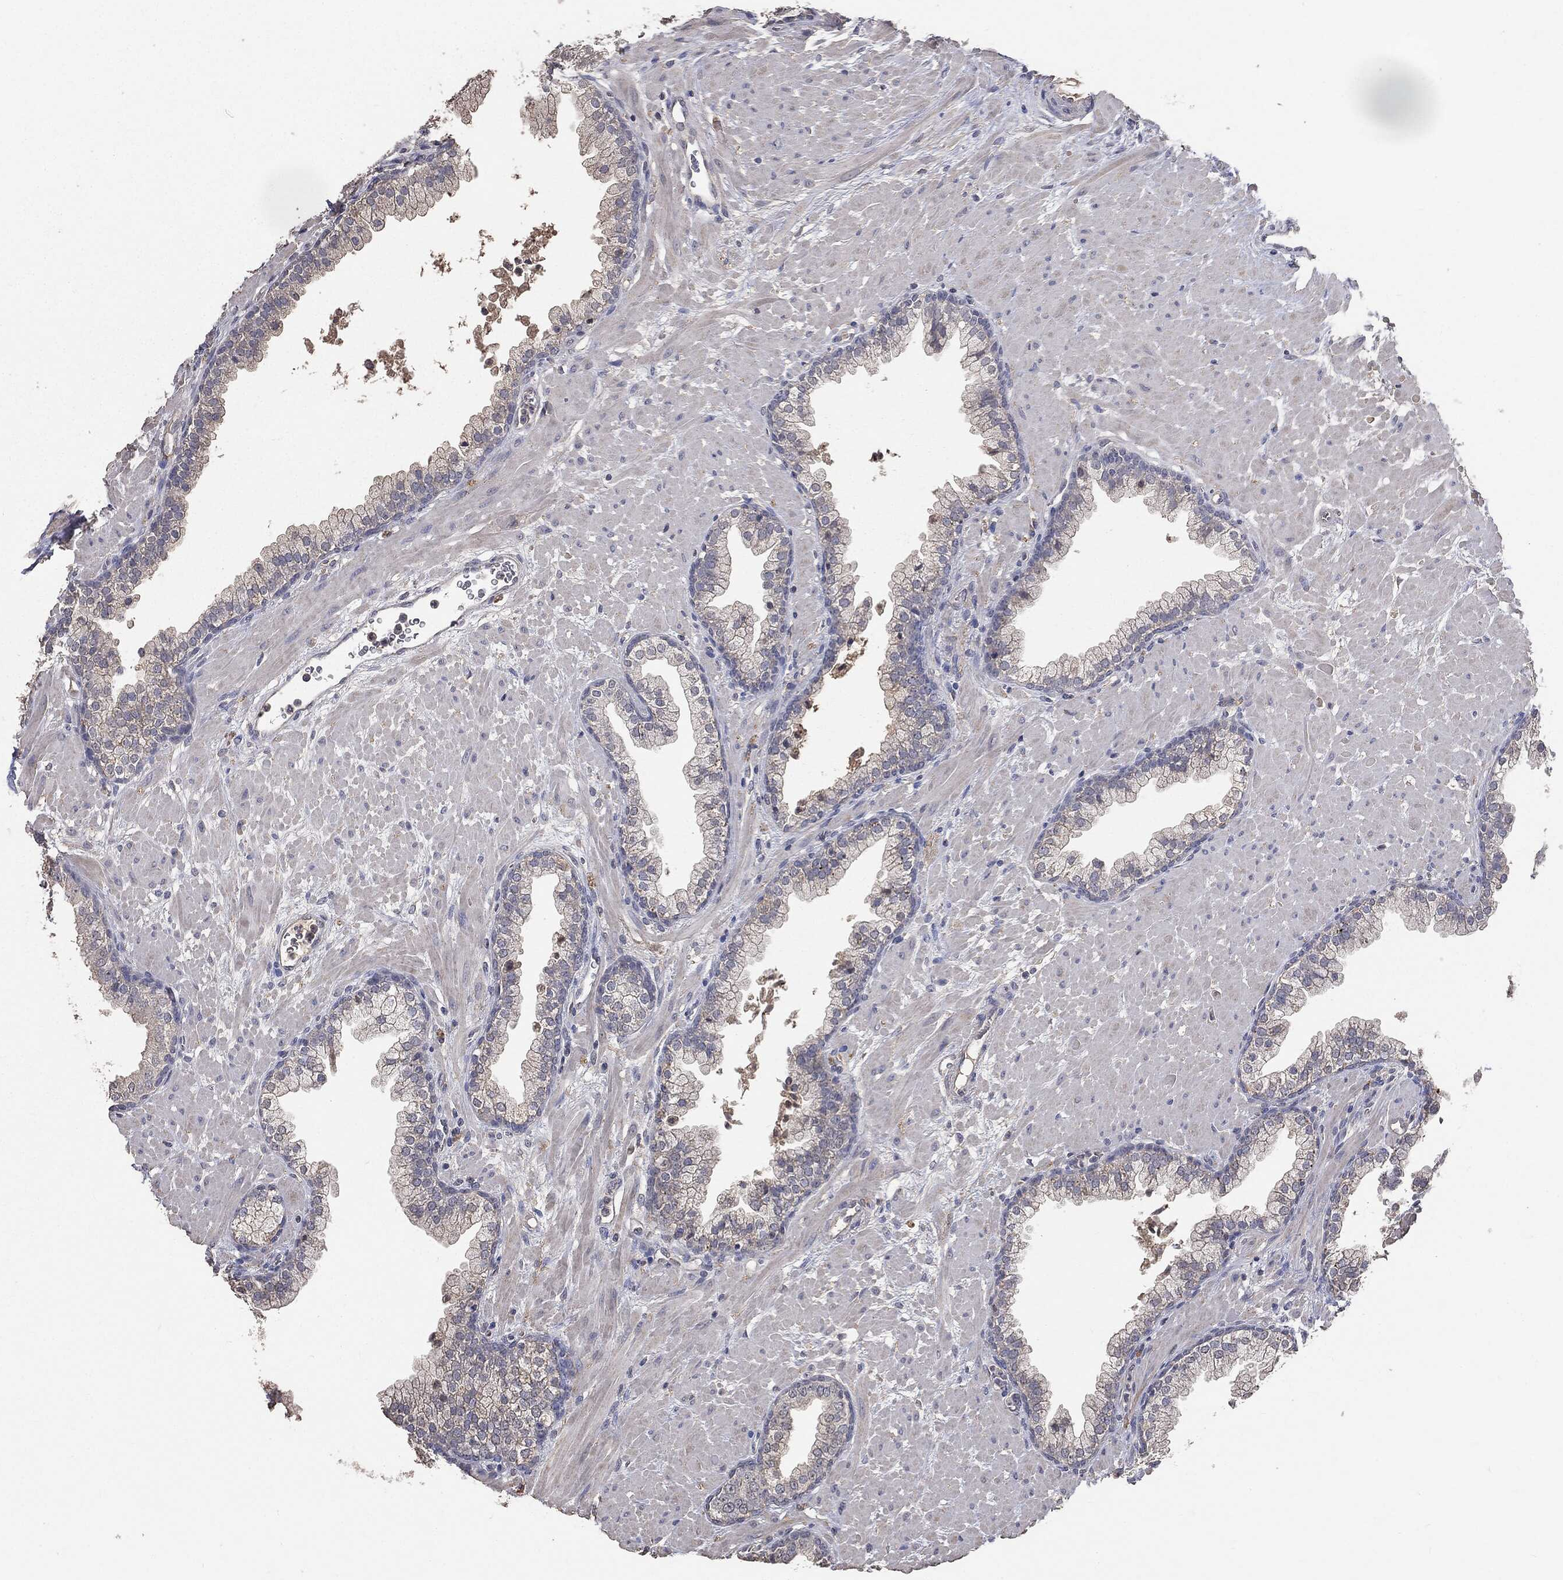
{"staining": {"intensity": "negative", "quantity": "none", "location": "none"}, "tissue": "prostate", "cell_type": "Glandular cells", "image_type": "normal", "snomed": [{"axis": "morphology", "description": "Normal tissue, NOS"}, {"axis": "topography", "description": "Prostate"}], "caption": "A micrograph of human prostate is negative for staining in glandular cells. Brightfield microscopy of IHC stained with DAB (3,3'-diaminobenzidine) (brown) and hematoxylin (blue), captured at high magnification.", "gene": "SNAP25", "patient": {"sex": "male", "age": 63}}